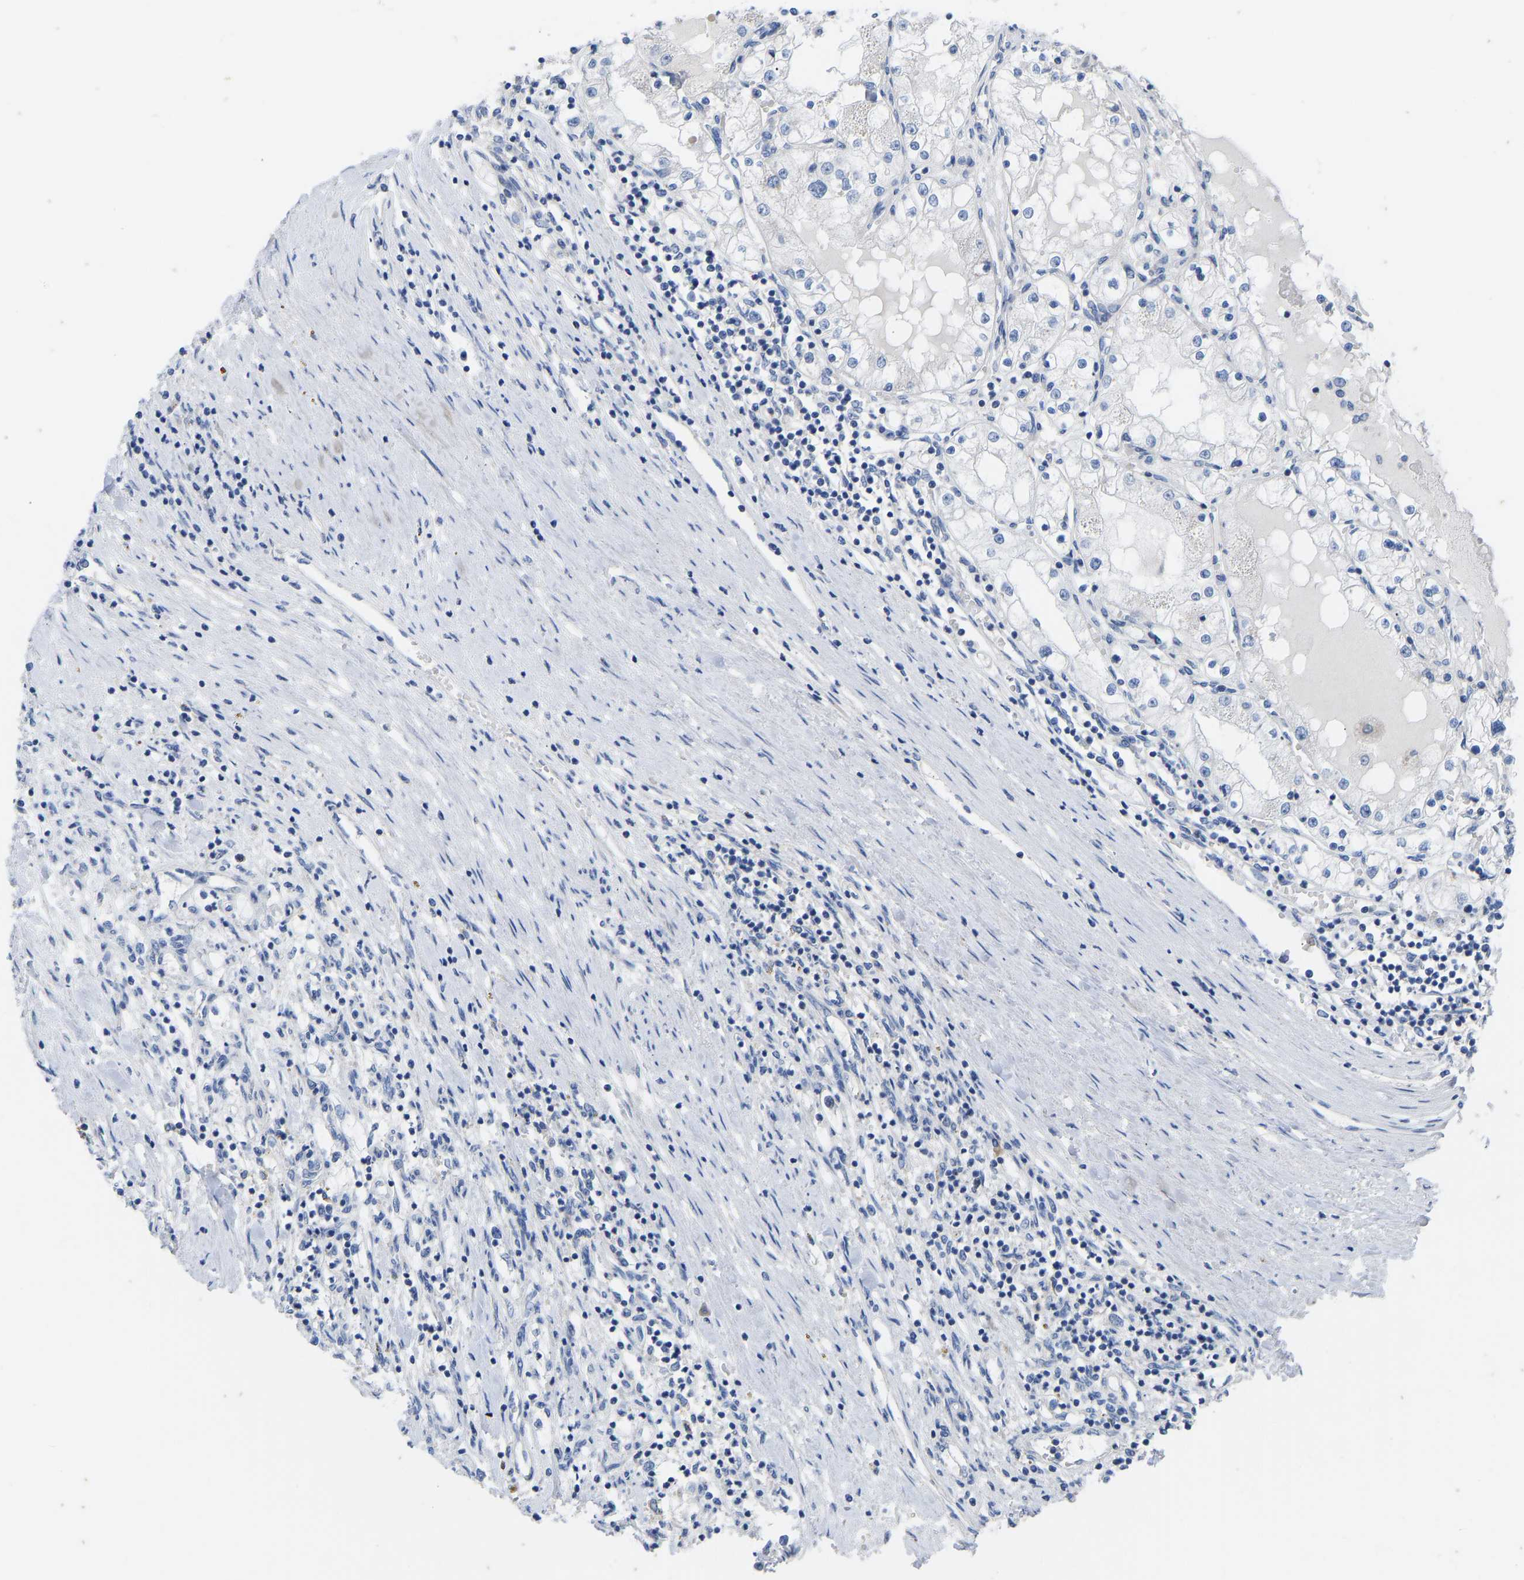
{"staining": {"intensity": "negative", "quantity": "none", "location": "none"}, "tissue": "renal cancer", "cell_type": "Tumor cells", "image_type": "cancer", "snomed": [{"axis": "morphology", "description": "Adenocarcinoma, NOS"}, {"axis": "topography", "description": "Kidney"}], "caption": "Immunohistochemistry (IHC) image of adenocarcinoma (renal) stained for a protein (brown), which demonstrates no expression in tumor cells.", "gene": "OLIG2", "patient": {"sex": "male", "age": 68}}